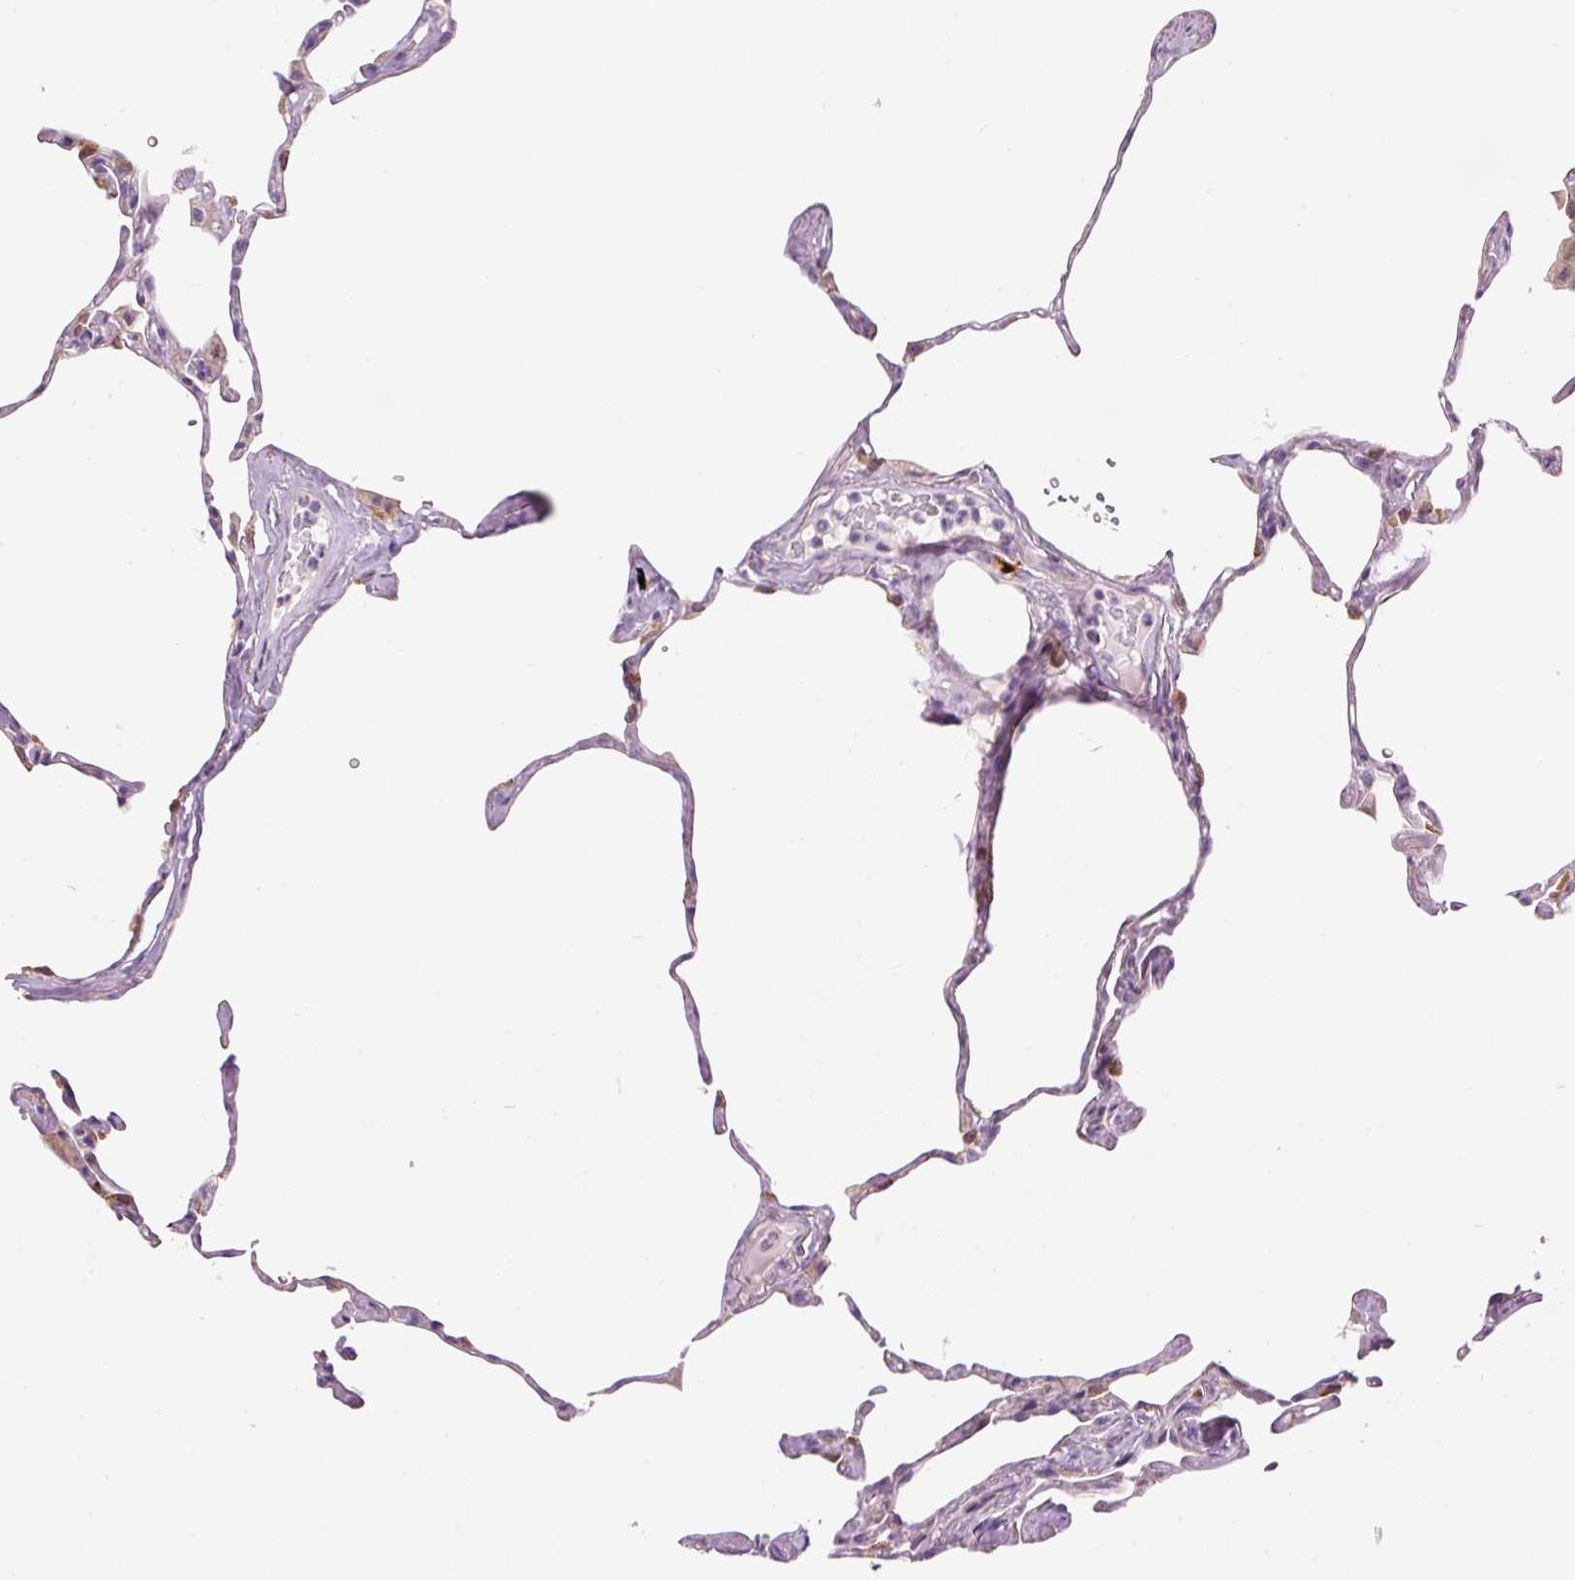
{"staining": {"intensity": "moderate", "quantity": "<25%", "location": "cytoplasmic/membranous"}, "tissue": "lung", "cell_type": "Alveolar cells", "image_type": "normal", "snomed": [{"axis": "morphology", "description": "Normal tissue, NOS"}, {"axis": "topography", "description": "Lung"}], "caption": "Benign lung shows moderate cytoplasmic/membranous expression in approximately <25% of alveolar cells, visualized by immunohistochemistry. (IHC, brightfield microscopy, high magnification).", "gene": "HAX1", "patient": {"sex": "male", "age": 65}}